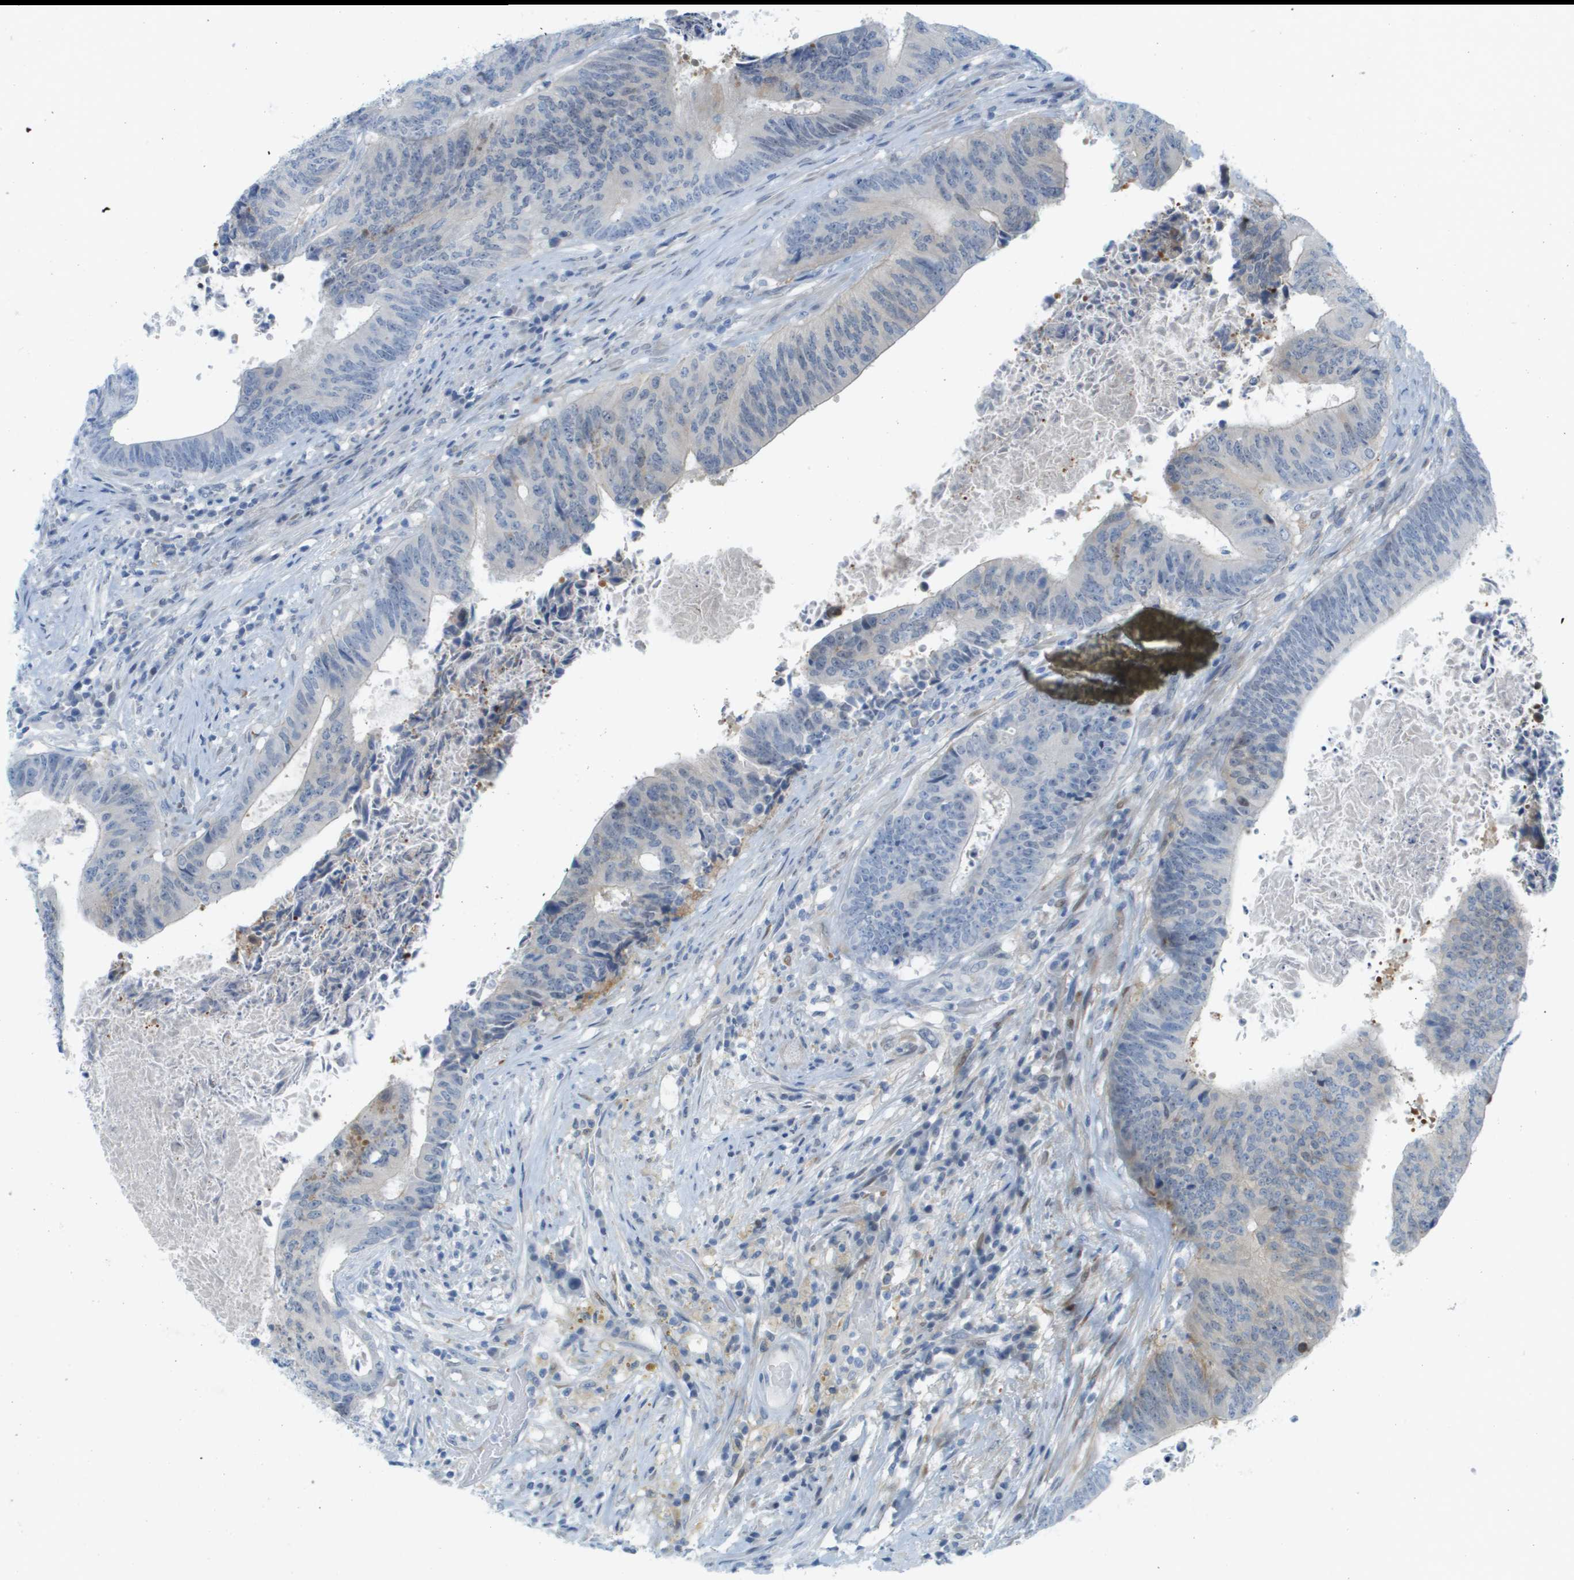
{"staining": {"intensity": "negative", "quantity": "none", "location": "none"}, "tissue": "colorectal cancer", "cell_type": "Tumor cells", "image_type": "cancer", "snomed": [{"axis": "morphology", "description": "Adenocarcinoma, NOS"}, {"axis": "topography", "description": "Rectum"}], "caption": "This image is of colorectal adenocarcinoma stained with immunohistochemistry (IHC) to label a protein in brown with the nuclei are counter-stained blue. There is no expression in tumor cells.", "gene": "CUL9", "patient": {"sex": "male", "age": 72}}